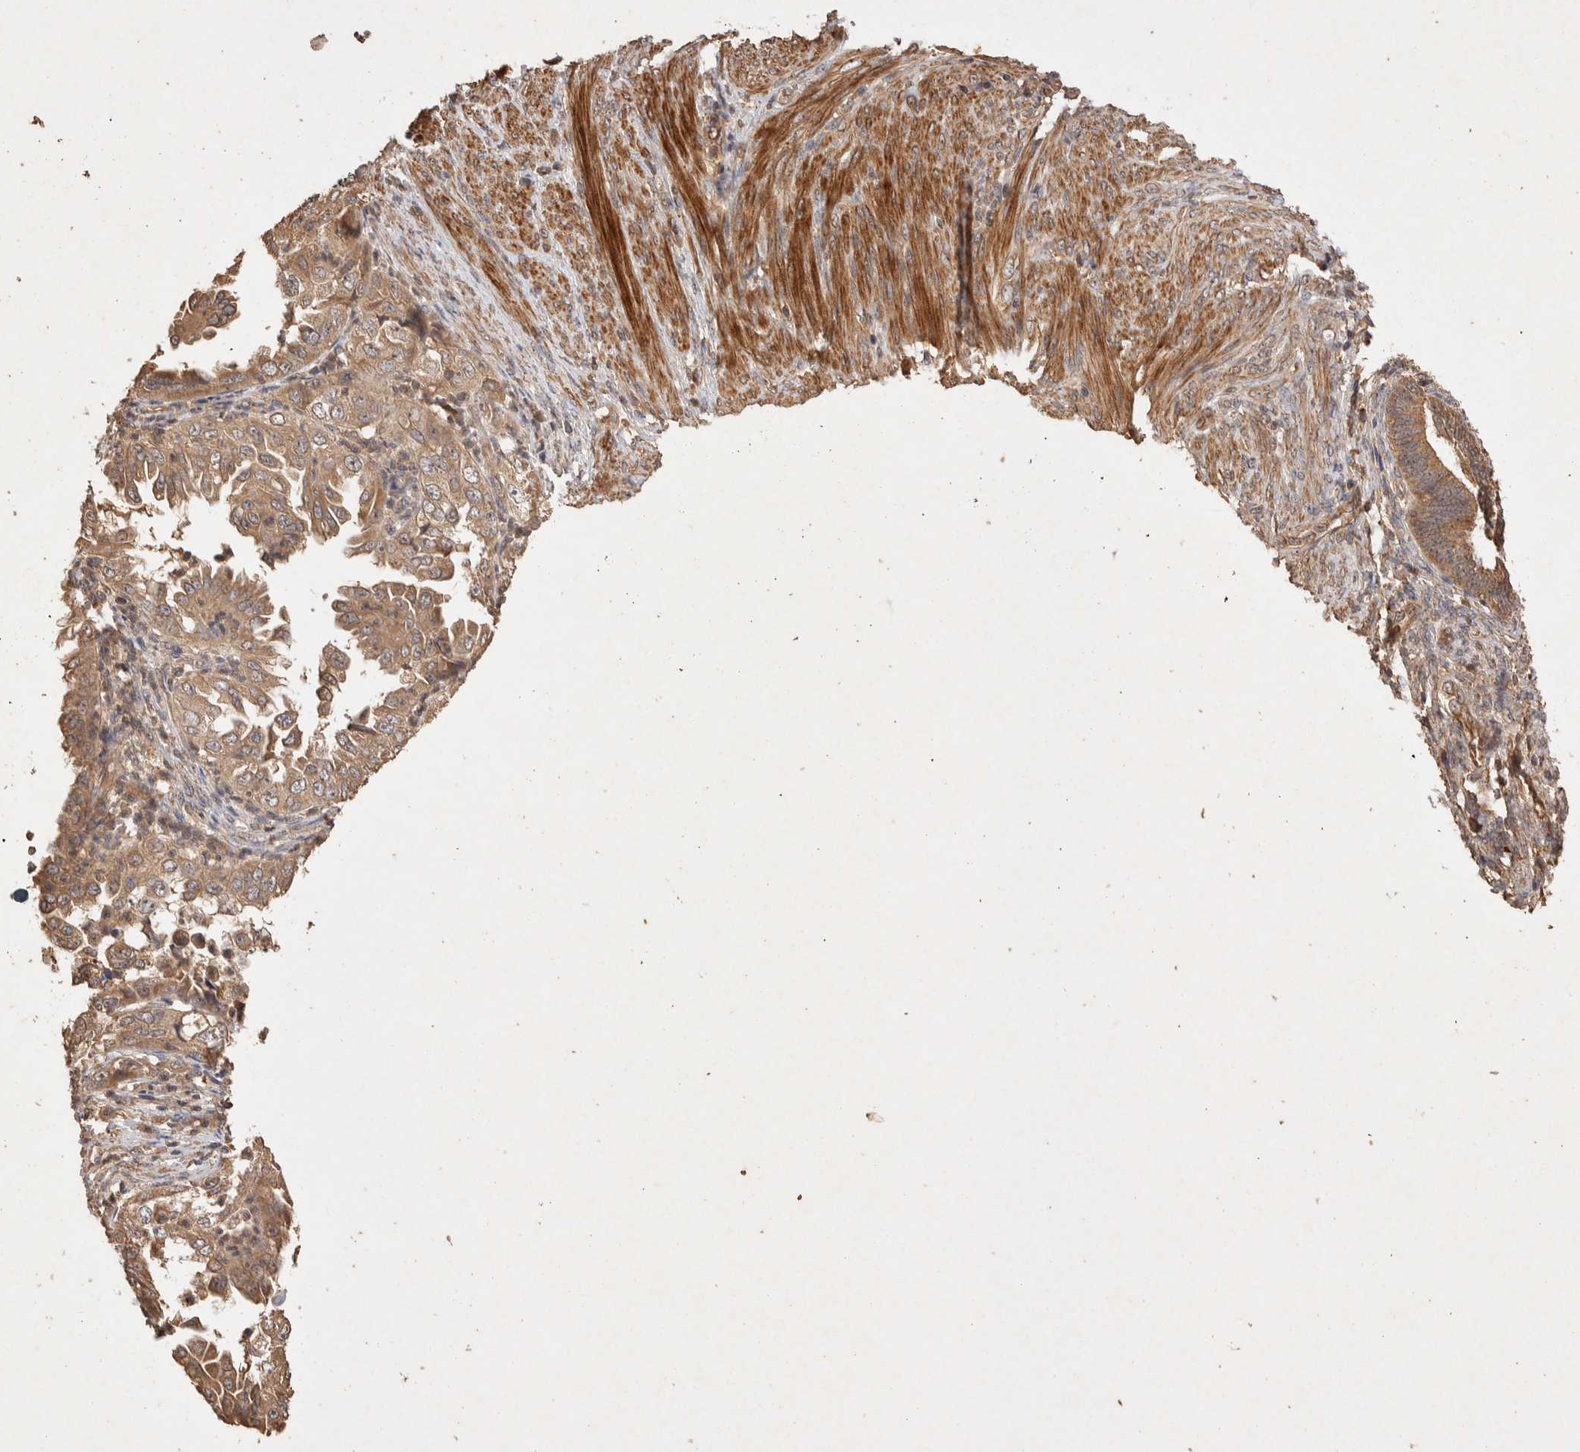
{"staining": {"intensity": "moderate", "quantity": ">75%", "location": "cytoplasmic/membranous"}, "tissue": "endometrial cancer", "cell_type": "Tumor cells", "image_type": "cancer", "snomed": [{"axis": "morphology", "description": "Adenocarcinoma, NOS"}, {"axis": "topography", "description": "Endometrium"}], "caption": "DAB (3,3'-diaminobenzidine) immunohistochemical staining of human endometrial cancer (adenocarcinoma) exhibits moderate cytoplasmic/membranous protein positivity in about >75% of tumor cells.", "gene": "NSMAF", "patient": {"sex": "female", "age": 85}}